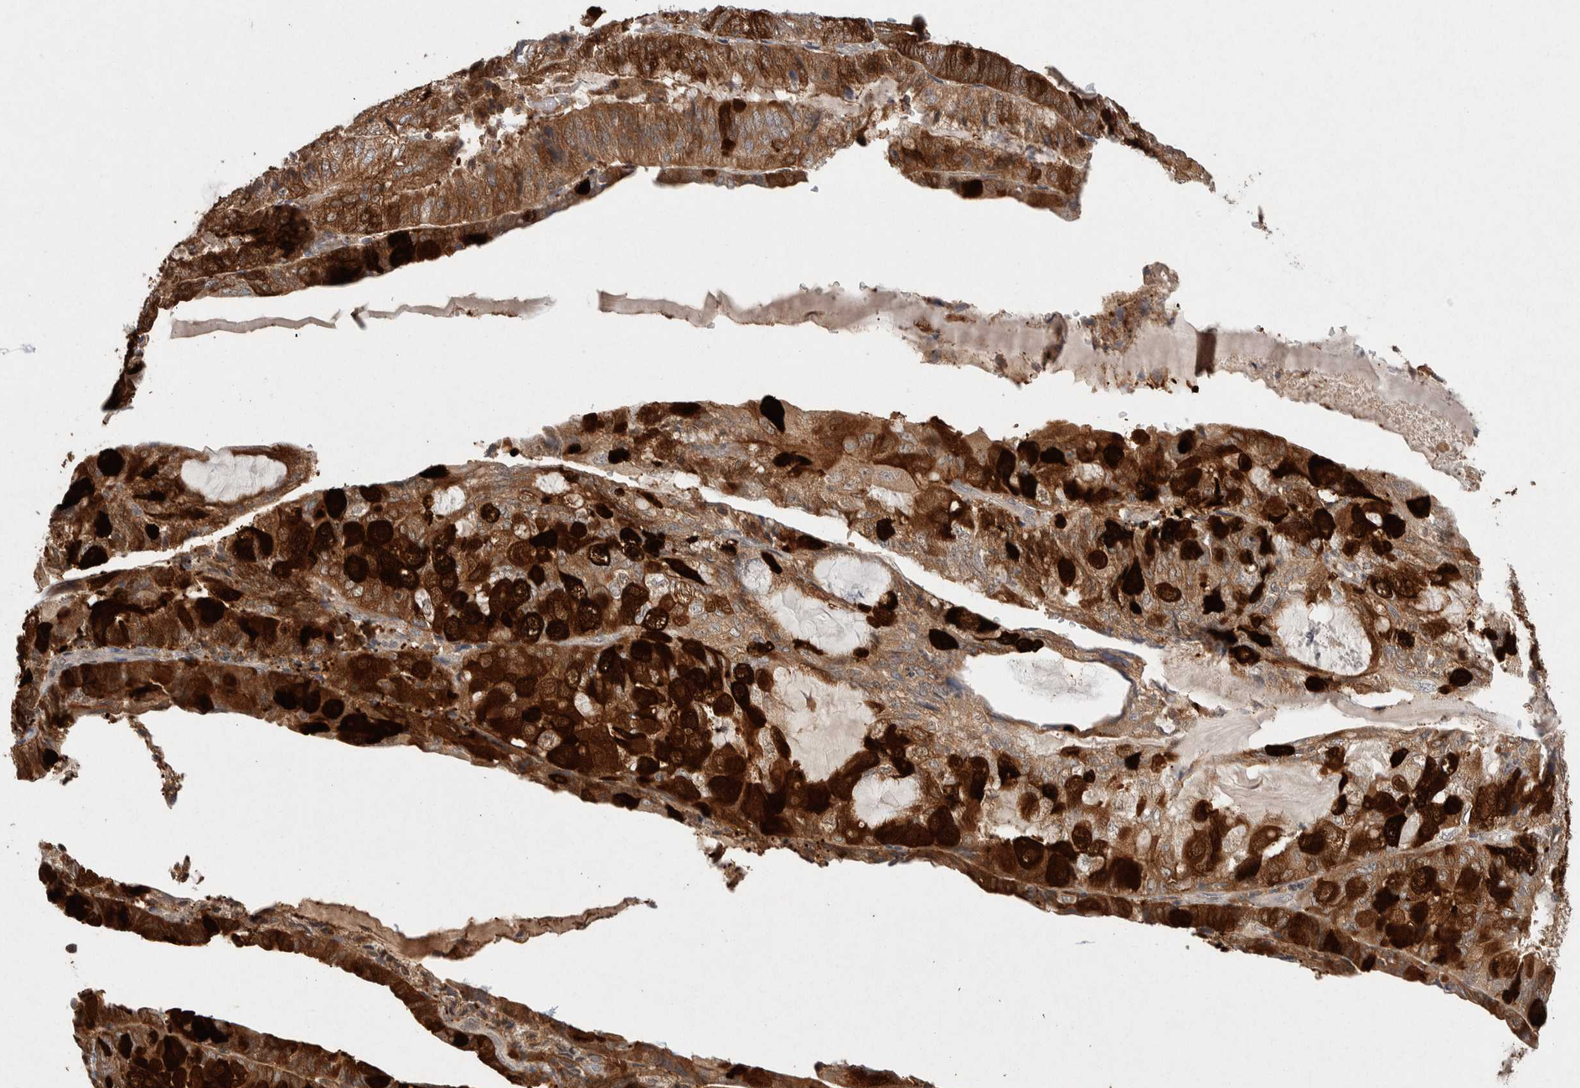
{"staining": {"intensity": "strong", "quantity": ">75%", "location": "cytoplasmic/membranous"}, "tissue": "endometrial cancer", "cell_type": "Tumor cells", "image_type": "cancer", "snomed": [{"axis": "morphology", "description": "Adenocarcinoma, NOS"}, {"axis": "topography", "description": "Endometrium"}], "caption": "Immunohistochemistry (DAB (3,3'-diaminobenzidine)) staining of endometrial cancer (adenocarcinoma) exhibits strong cytoplasmic/membranous protein expression in approximately >75% of tumor cells.", "gene": "KCNK1", "patient": {"sex": "female", "age": 81}}